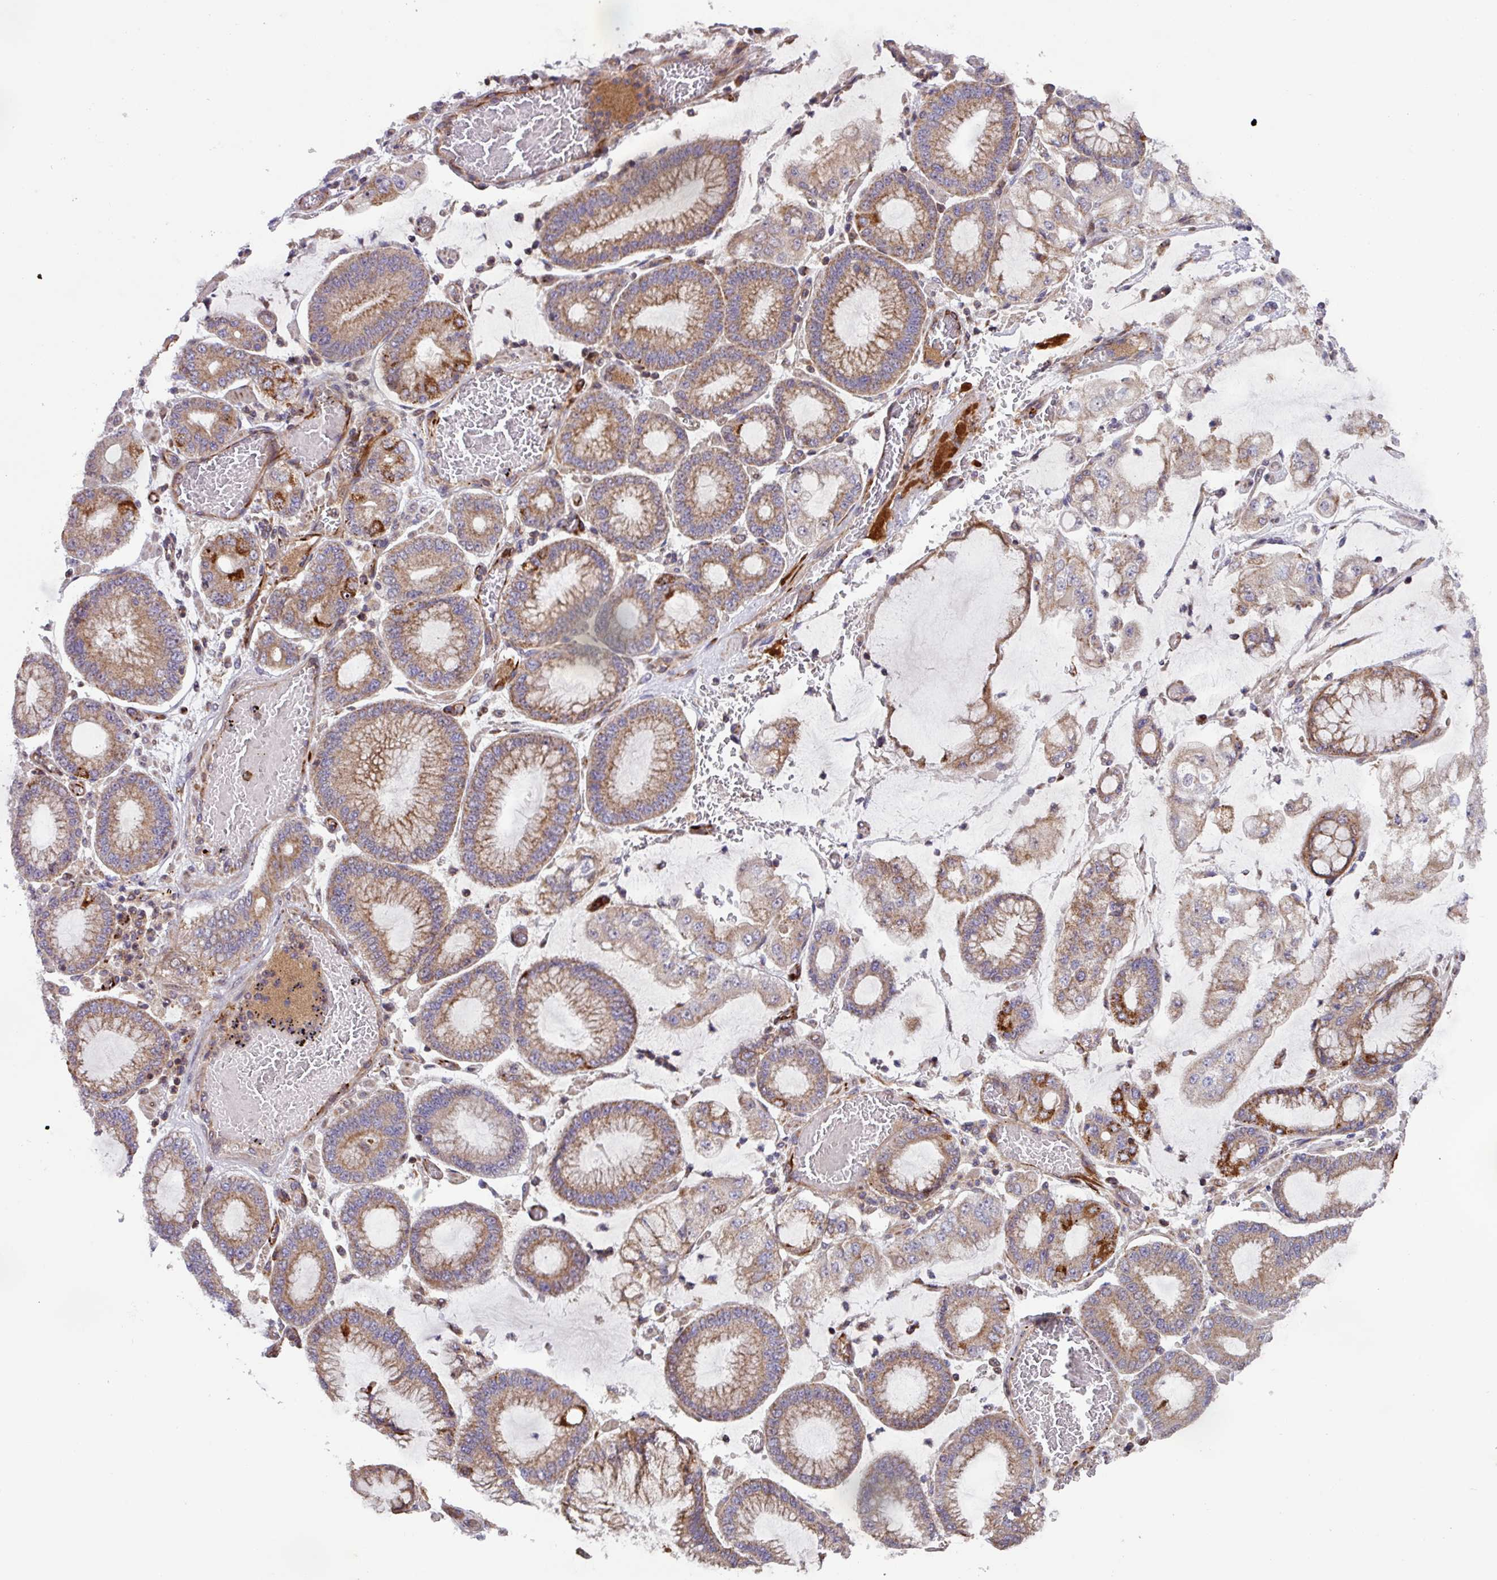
{"staining": {"intensity": "moderate", "quantity": ">75%", "location": "cytoplasmic/membranous"}, "tissue": "stomach cancer", "cell_type": "Tumor cells", "image_type": "cancer", "snomed": [{"axis": "morphology", "description": "Adenocarcinoma, NOS"}, {"axis": "topography", "description": "Stomach"}], "caption": "An immunohistochemistry image of neoplastic tissue is shown. Protein staining in brown highlights moderate cytoplasmic/membranous positivity in stomach adenocarcinoma within tumor cells.", "gene": "PLEKHD1", "patient": {"sex": "male", "age": 76}}